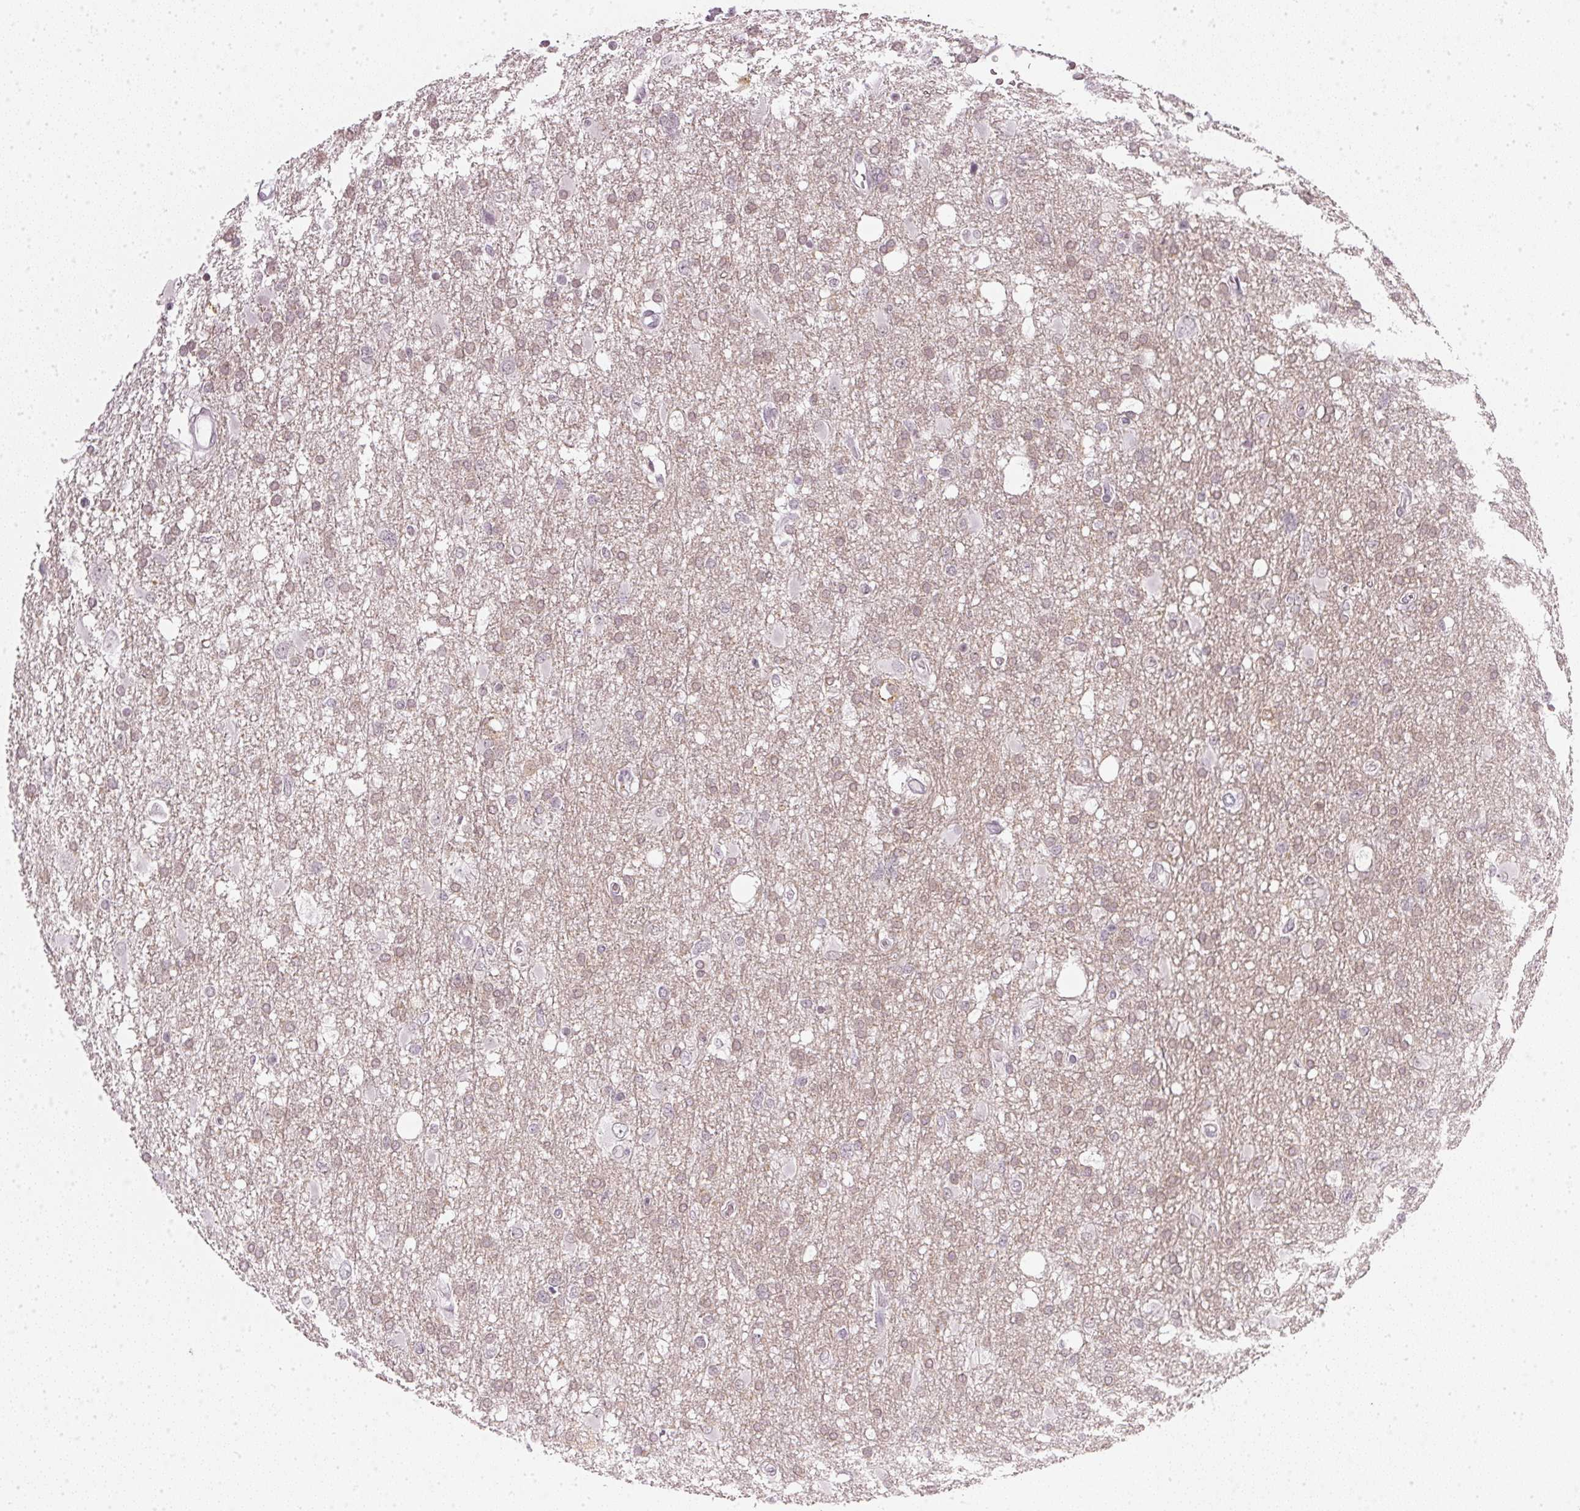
{"staining": {"intensity": "weak", "quantity": "25%-75%", "location": "nuclear"}, "tissue": "glioma", "cell_type": "Tumor cells", "image_type": "cancer", "snomed": [{"axis": "morphology", "description": "Glioma, malignant, High grade"}, {"axis": "topography", "description": "Brain"}], "caption": "Immunohistochemical staining of human glioma displays weak nuclear protein staining in approximately 25%-75% of tumor cells. (brown staining indicates protein expression, while blue staining denotes nuclei).", "gene": "DNAJC6", "patient": {"sex": "male", "age": 61}}